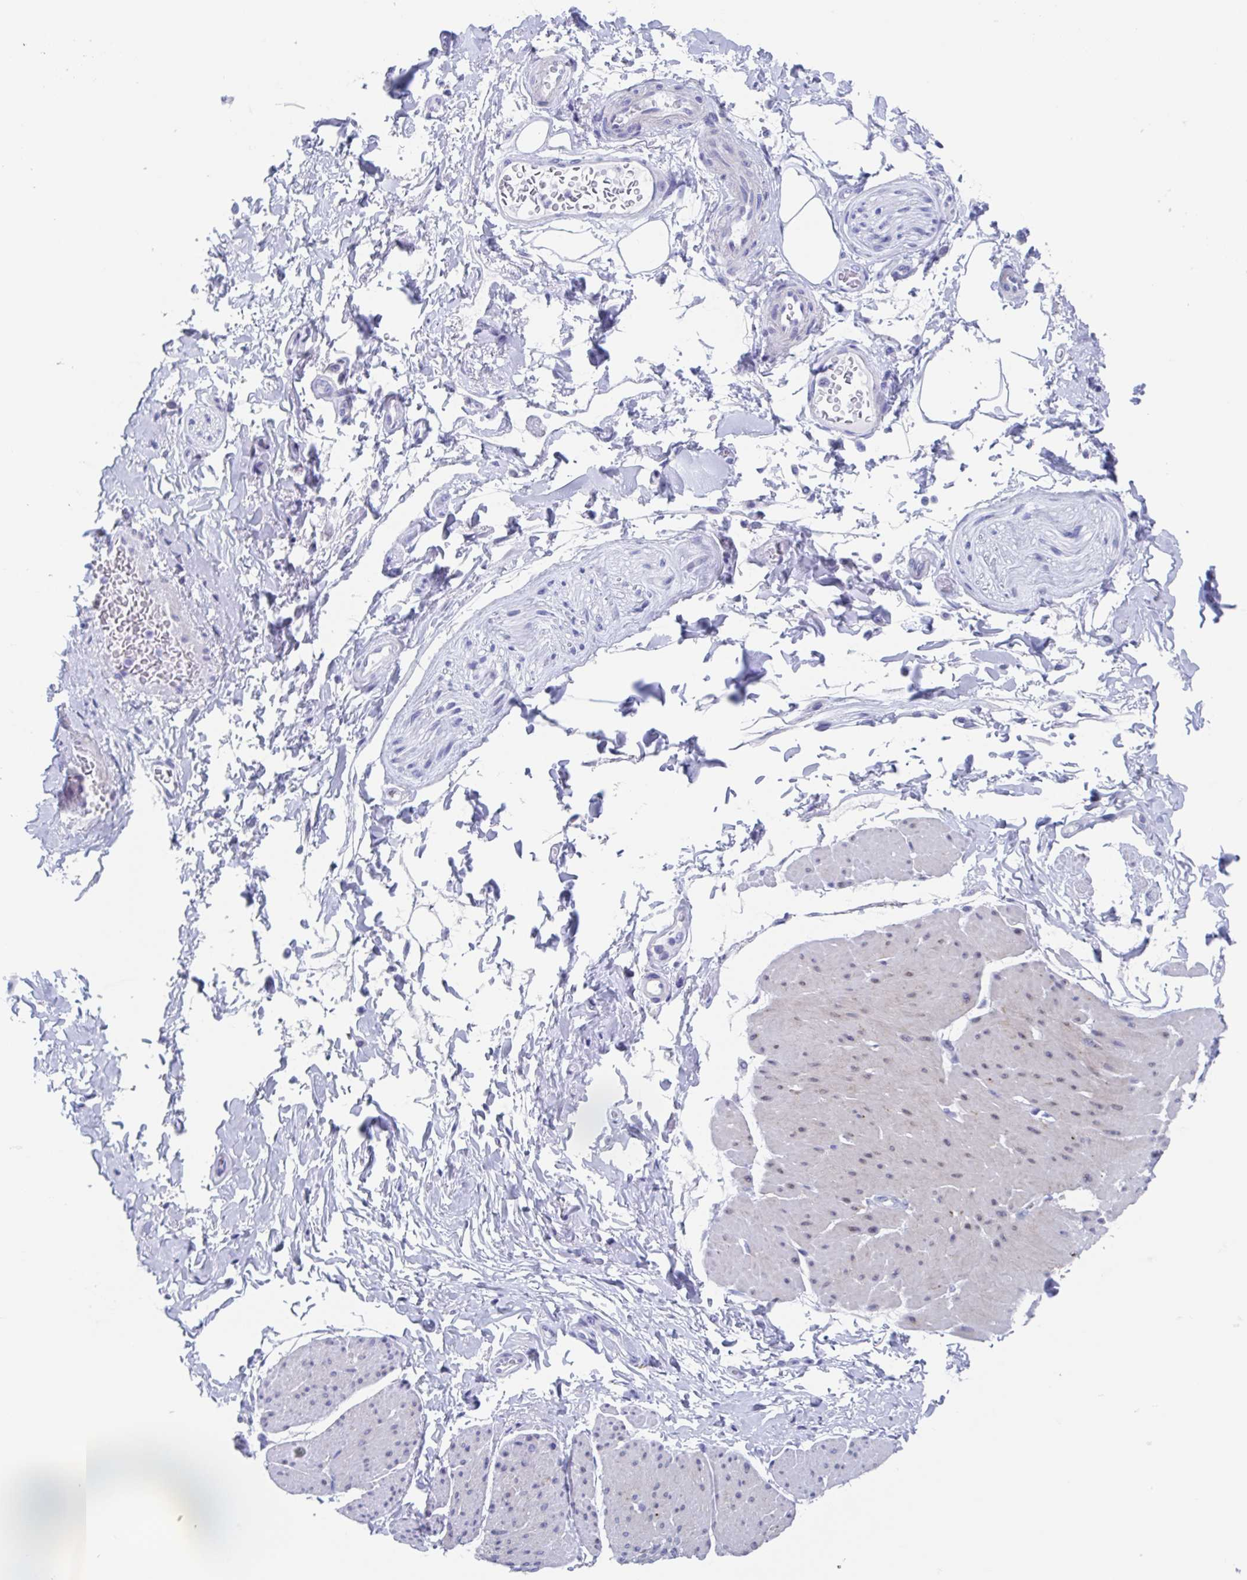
{"staining": {"intensity": "negative", "quantity": "none", "location": "none"}, "tissue": "adipose tissue", "cell_type": "Adipocytes", "image_type": "normal", "snomed": [{"axis": "morphology", "description": "Normal tissue, NOS"}, {"axis": "topography", "description": "Urinary bladder"}, {"axis": "topography", "description": "Peripheral nerve tissue"}], "caption": "There is no significant staining in adipocytes of adipose tissue. (Brightfield microscopy of DAB IHC at high magnification).", "gene": "SHCBP1L", "patient": {"sex": "female", "age": 60}}